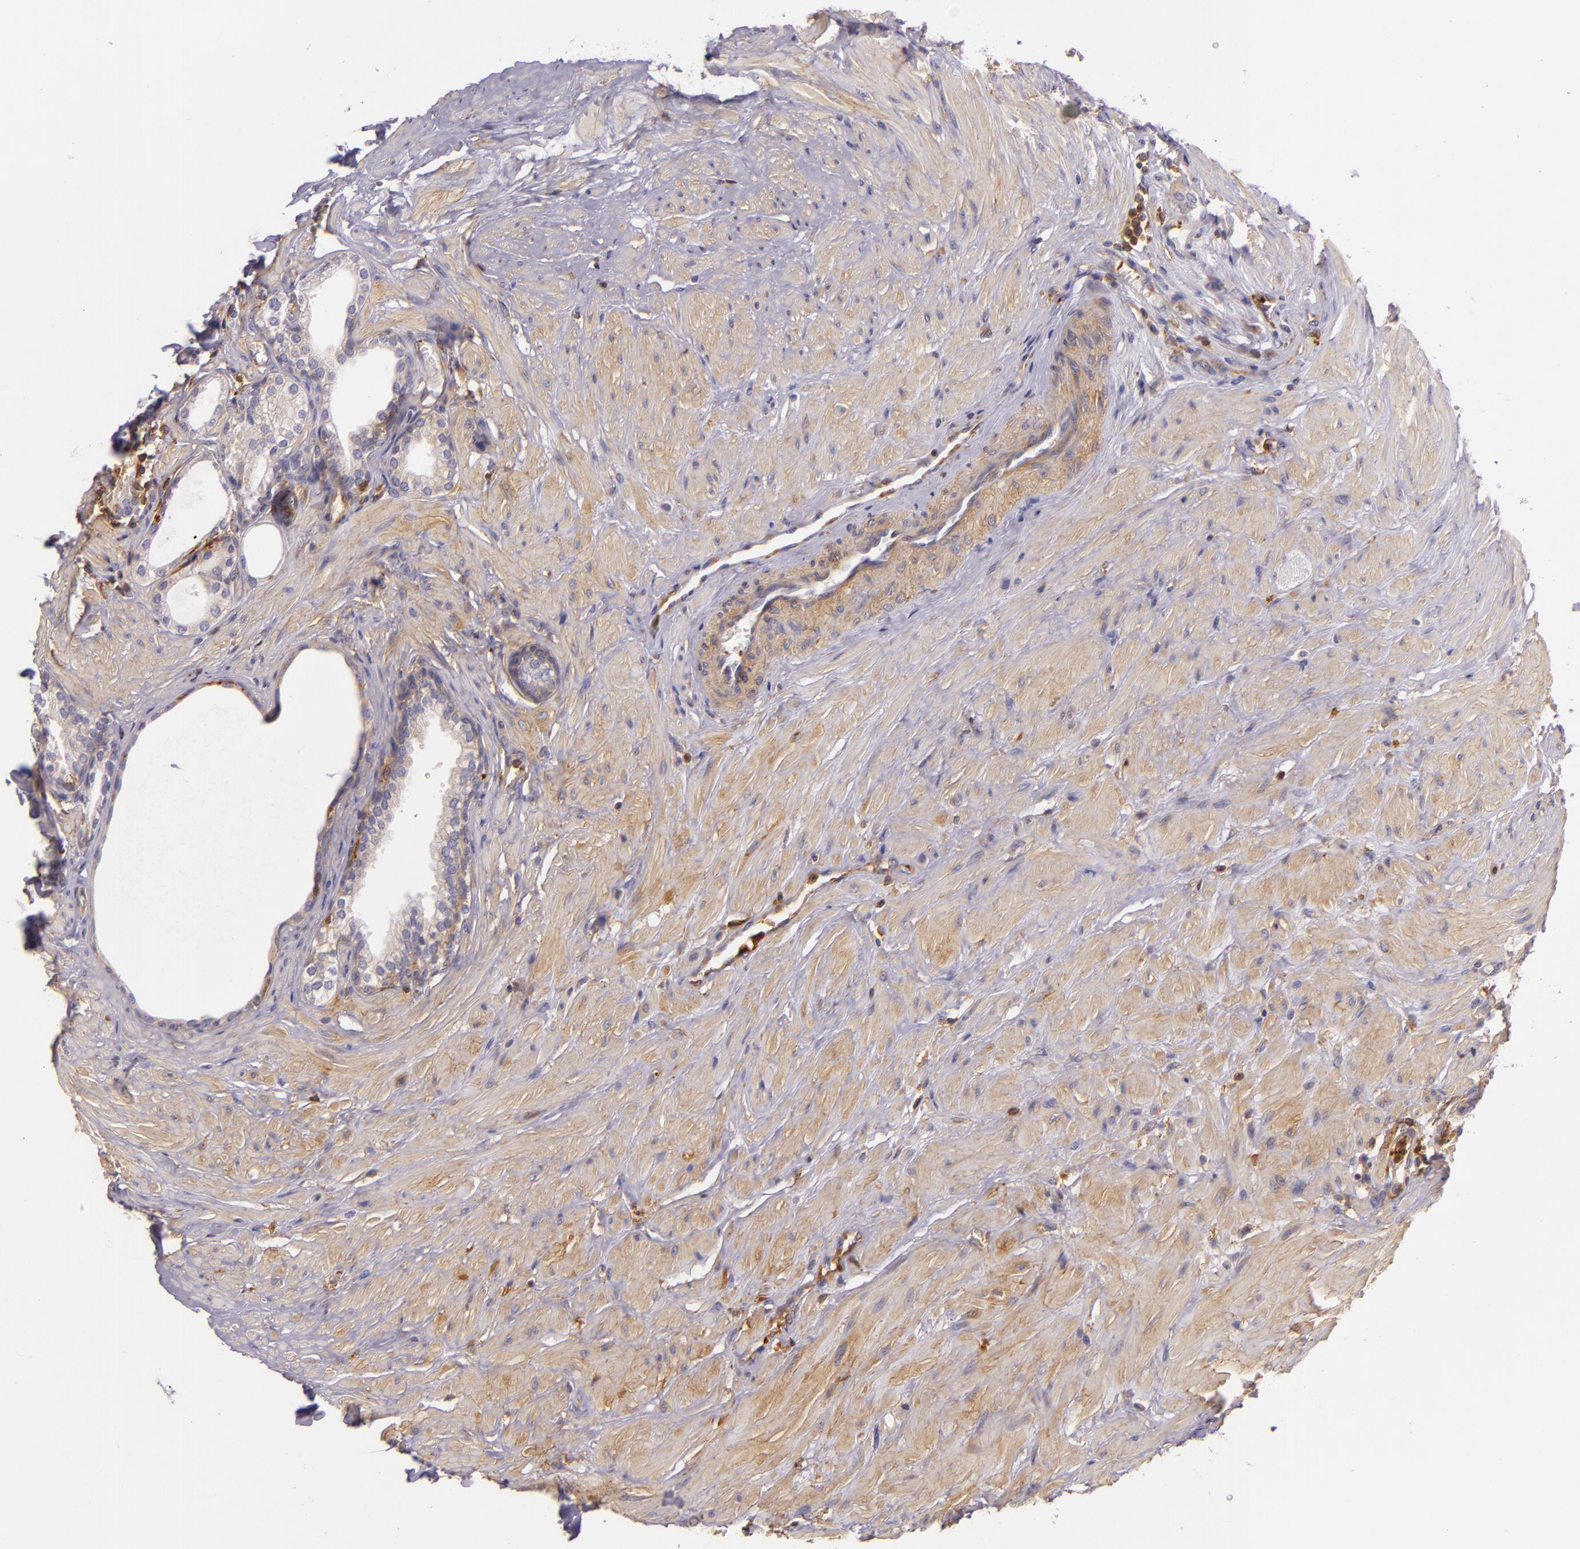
{"staining": {"intensity": "moderate", "quantity": ">75%", "location": "cytoplasmic/membranous"}, "tissue": "prostate", "cell_type": "Glandular cells", "image_type": "normal", "snomed": [{"axis": "morphology", "description": "Normal tissue, NOS"}, {"axis": "topography", "description": "Prostate"}], "caption": "Immunohistochemistry image of unremarkable prostate: human prostate stained using IHC exhibits medium levels of moderate protein expression localized specifically in the cytoplasmic/membranous of glandular cells, appearing as a cytoplasmic/membranous brown color.", "gene": "TLN1", "patient": {"sex": "male", "age": 64}}